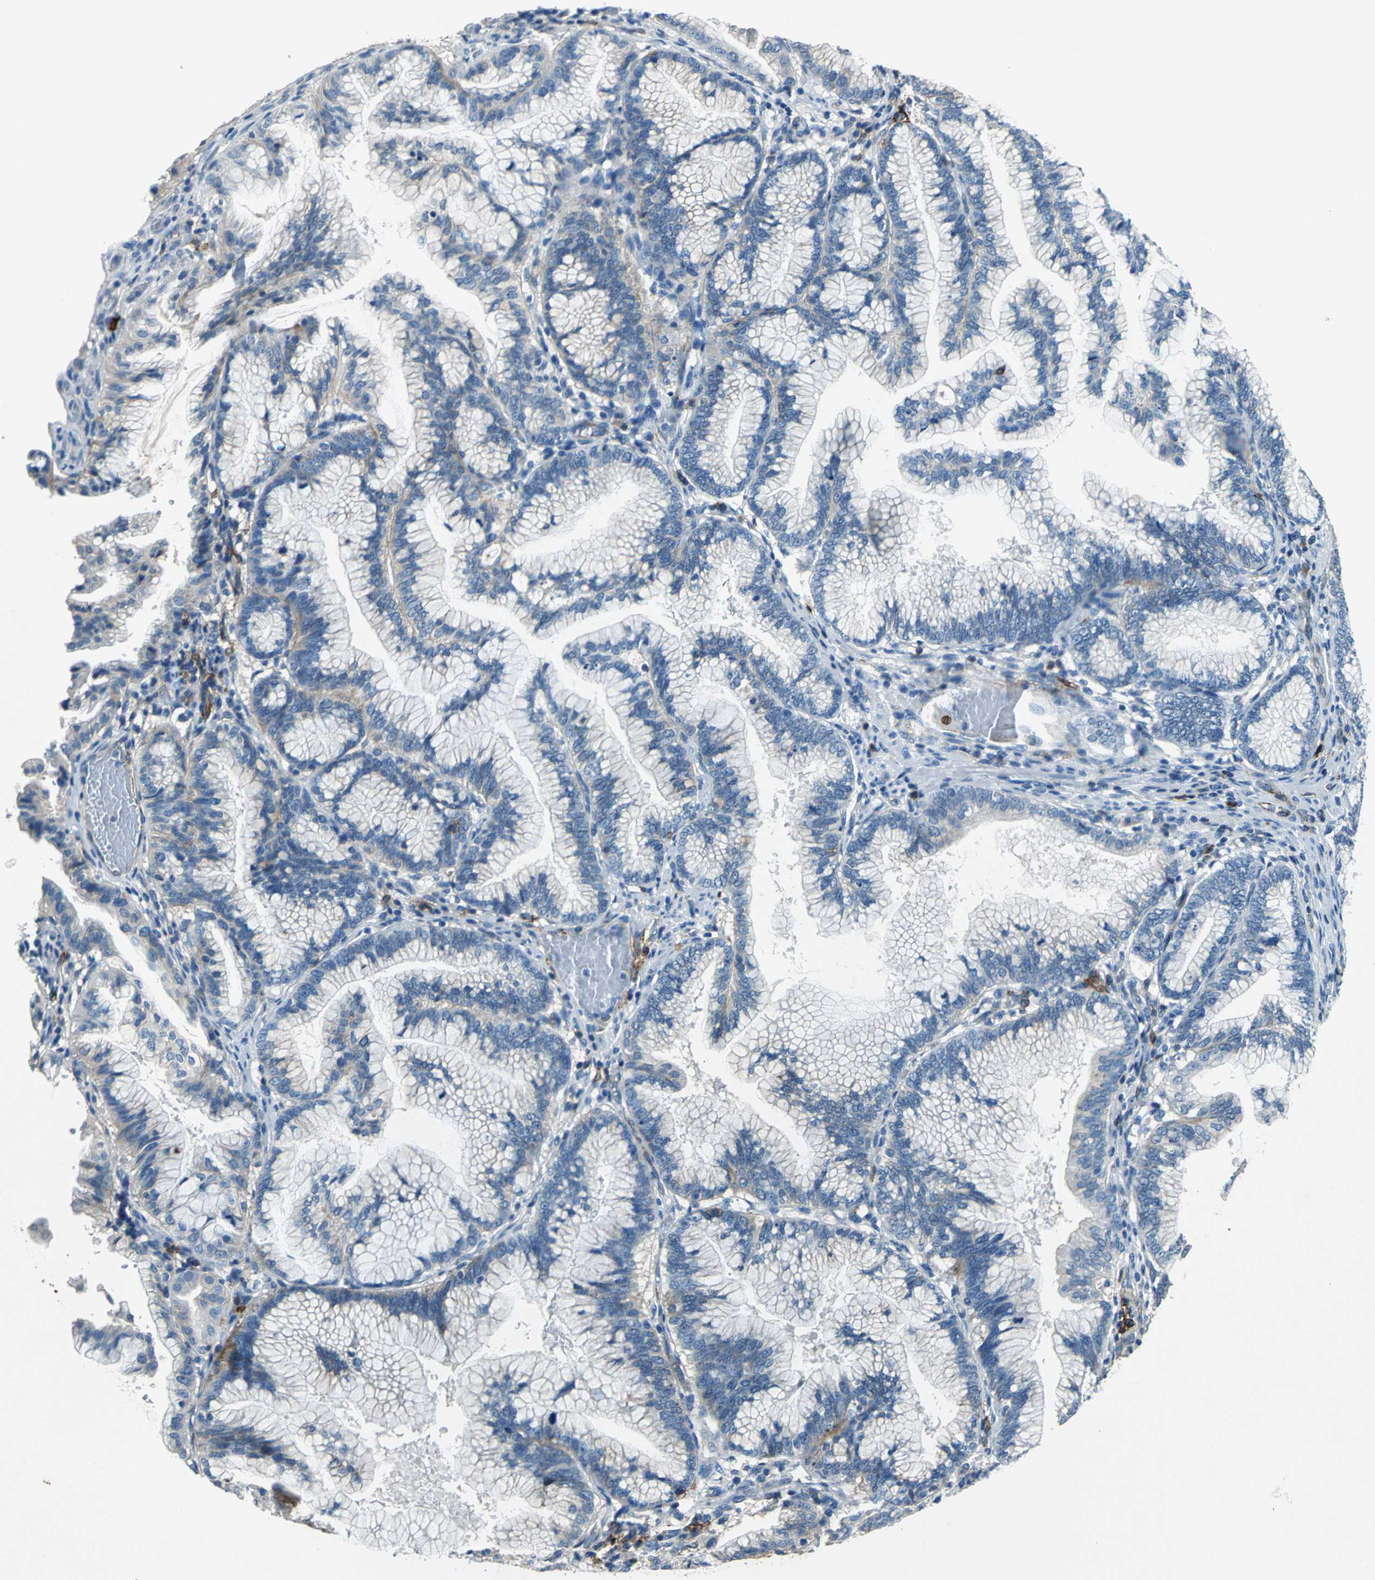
{"staining": {"intensity": "moderate", "quantity": "25%-75%", "location": "cytoplasmic/membranous"}, "tissue": "pancreatic cancer", "cell_type": "Tumor cells", "image_type": "cancer", "snomed": [{"axis": "morphology", "description": "Adenocarcinoma, NOS"}, {"axis": "topography", "description": "Pancreas"}], "caption": "This histopathology image reveals immunohistochemistry (IHC) staining of pancreatic cancer (adenocarcinoma), with medium moderate cytoplasmic/membranous staining in approximately 25%-75% of tumor cells.", "gene": "RPS13", "patient": {"sex": "female", "age": 64}}